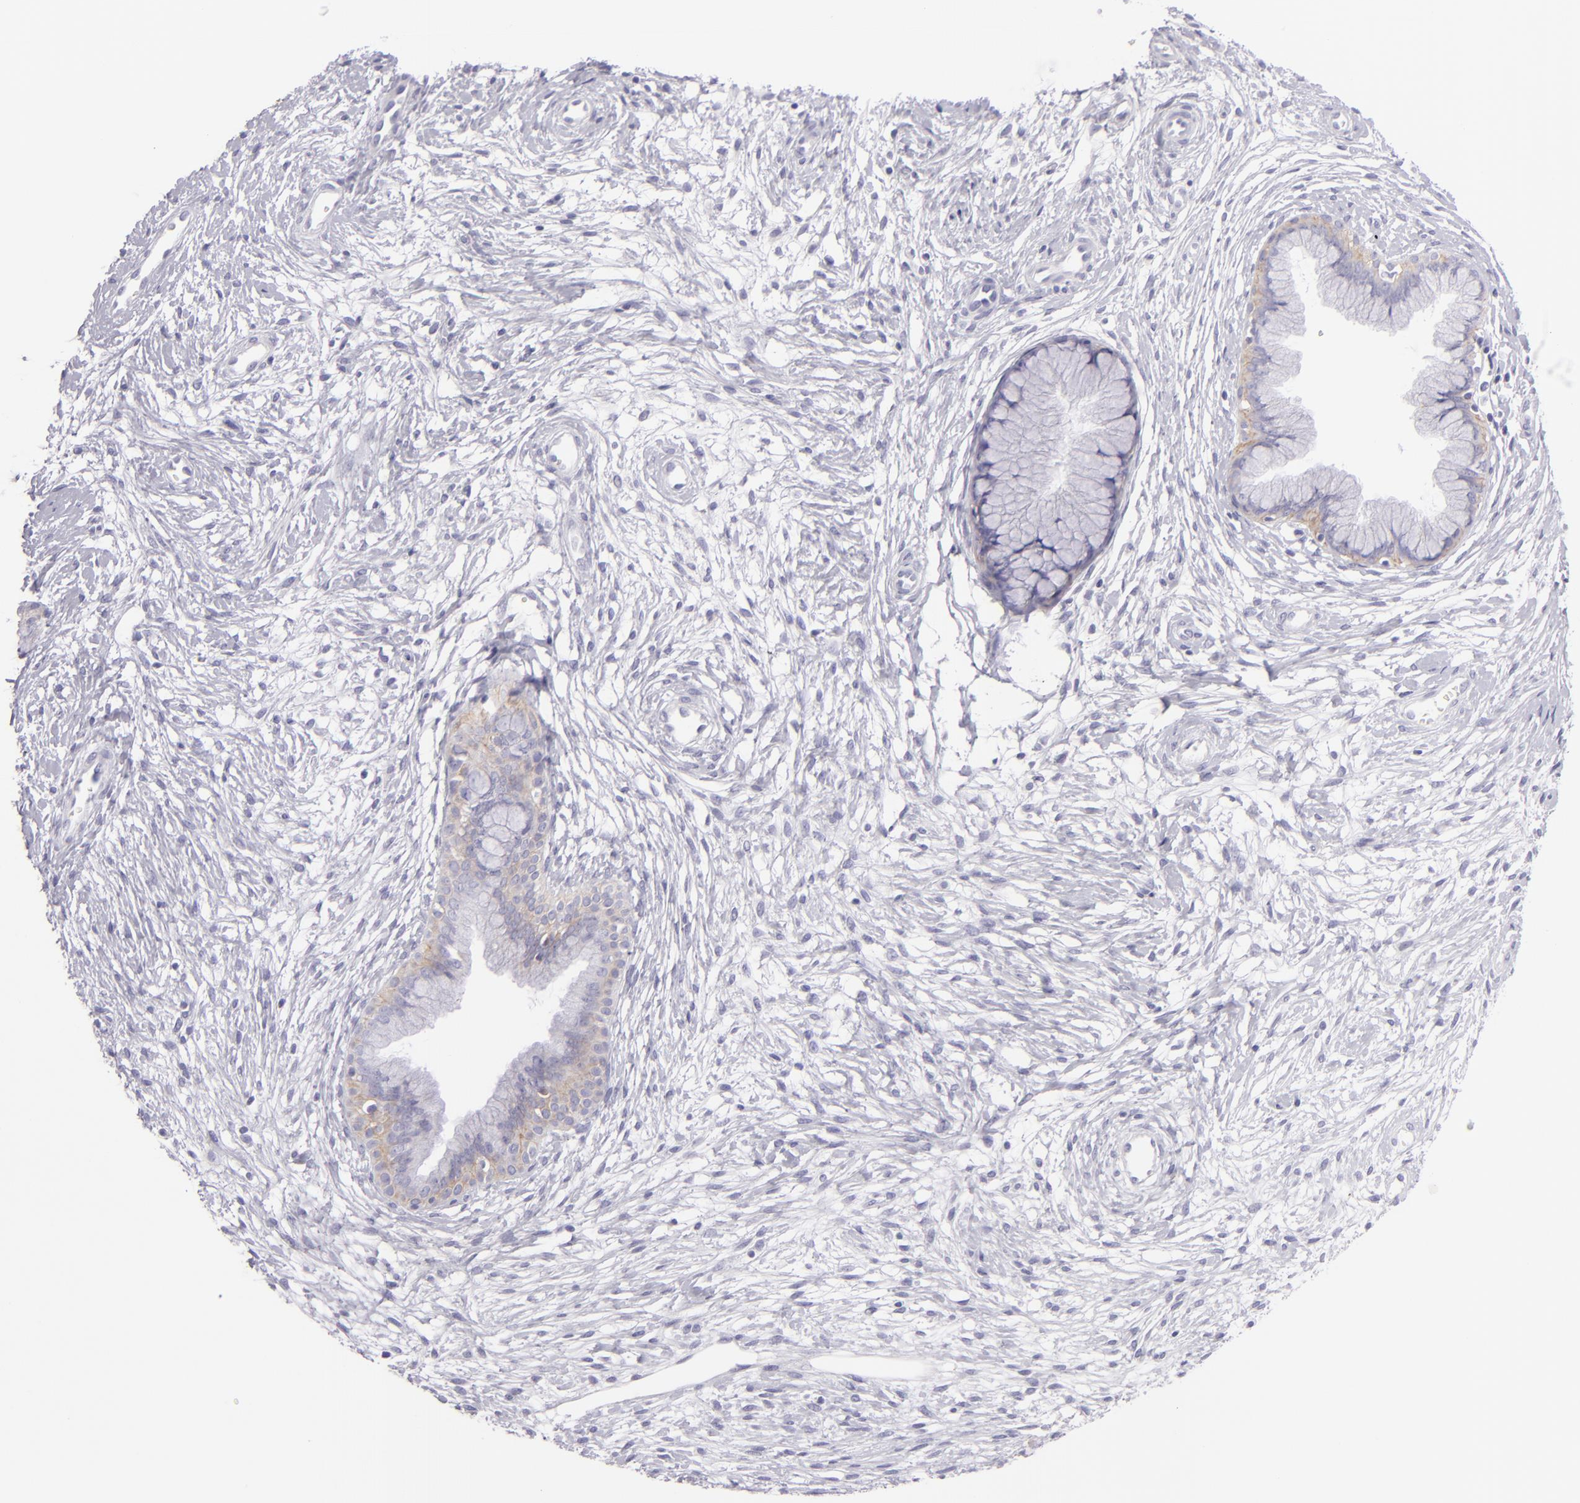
{"staining": {"intensity": "weak", "quantity": "25%-75%", "location": "cytoplasmic/membranous"}, "tissue": "cervix", "cell_type": "Glandular cells", "image_type": "normal", "snomed": [{"axis": "morphology", "description": "Normal tissue, NOS"}, {"axis": "topography", "description": "Cervix"}], "caption": "An image of human cervix stained for a protein exhibits weak cytoplasmic/membranous brown staining in glandular cells. (Brightfield microscopy of DAB IHC at high magnification).", "gene": "DLG4", "patient": {"sex": "female", "age": 39}}